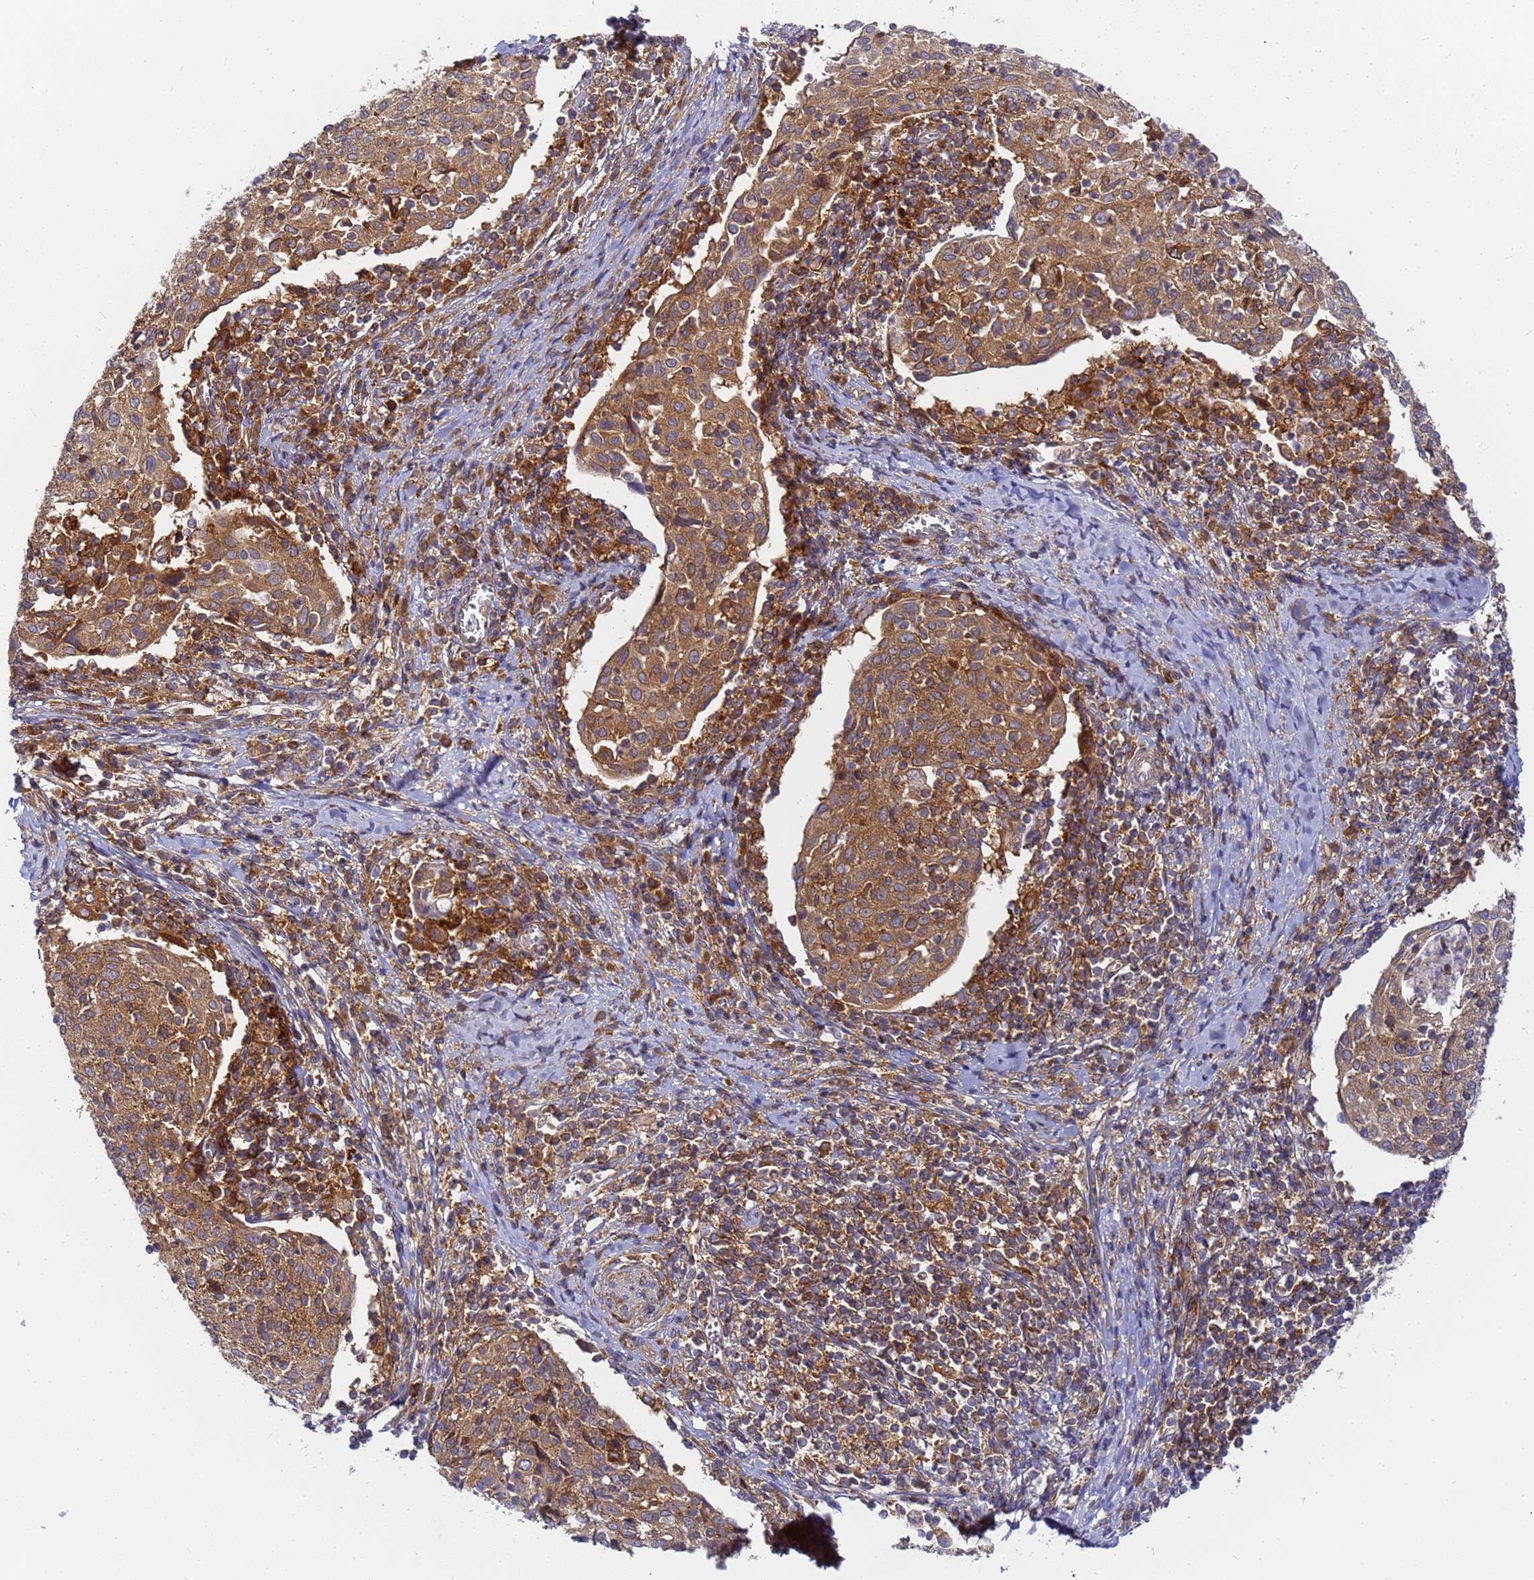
{"staining": {"intensity": "moderate", "quantity": ">75%", "location": "cytoplasmic/membranous"}, "tissue": "cervical cancer", "cell_type": "Tumor cells", "image_type": "cancer", "snomed": [{"axis": "morphology", "description": "Squamous cell carcinoma, NOS"}, {"axis": "topography", "description": "Cervix"}], "caption": "Protein analysis of squamous cell carcinoma (cervical) tissue exhibits moderate cytoplasmic/membranous positivity in approximately >75% of tumor cells.", "gene": "CHM", "patient": {"sex": "female", "age": 52}}